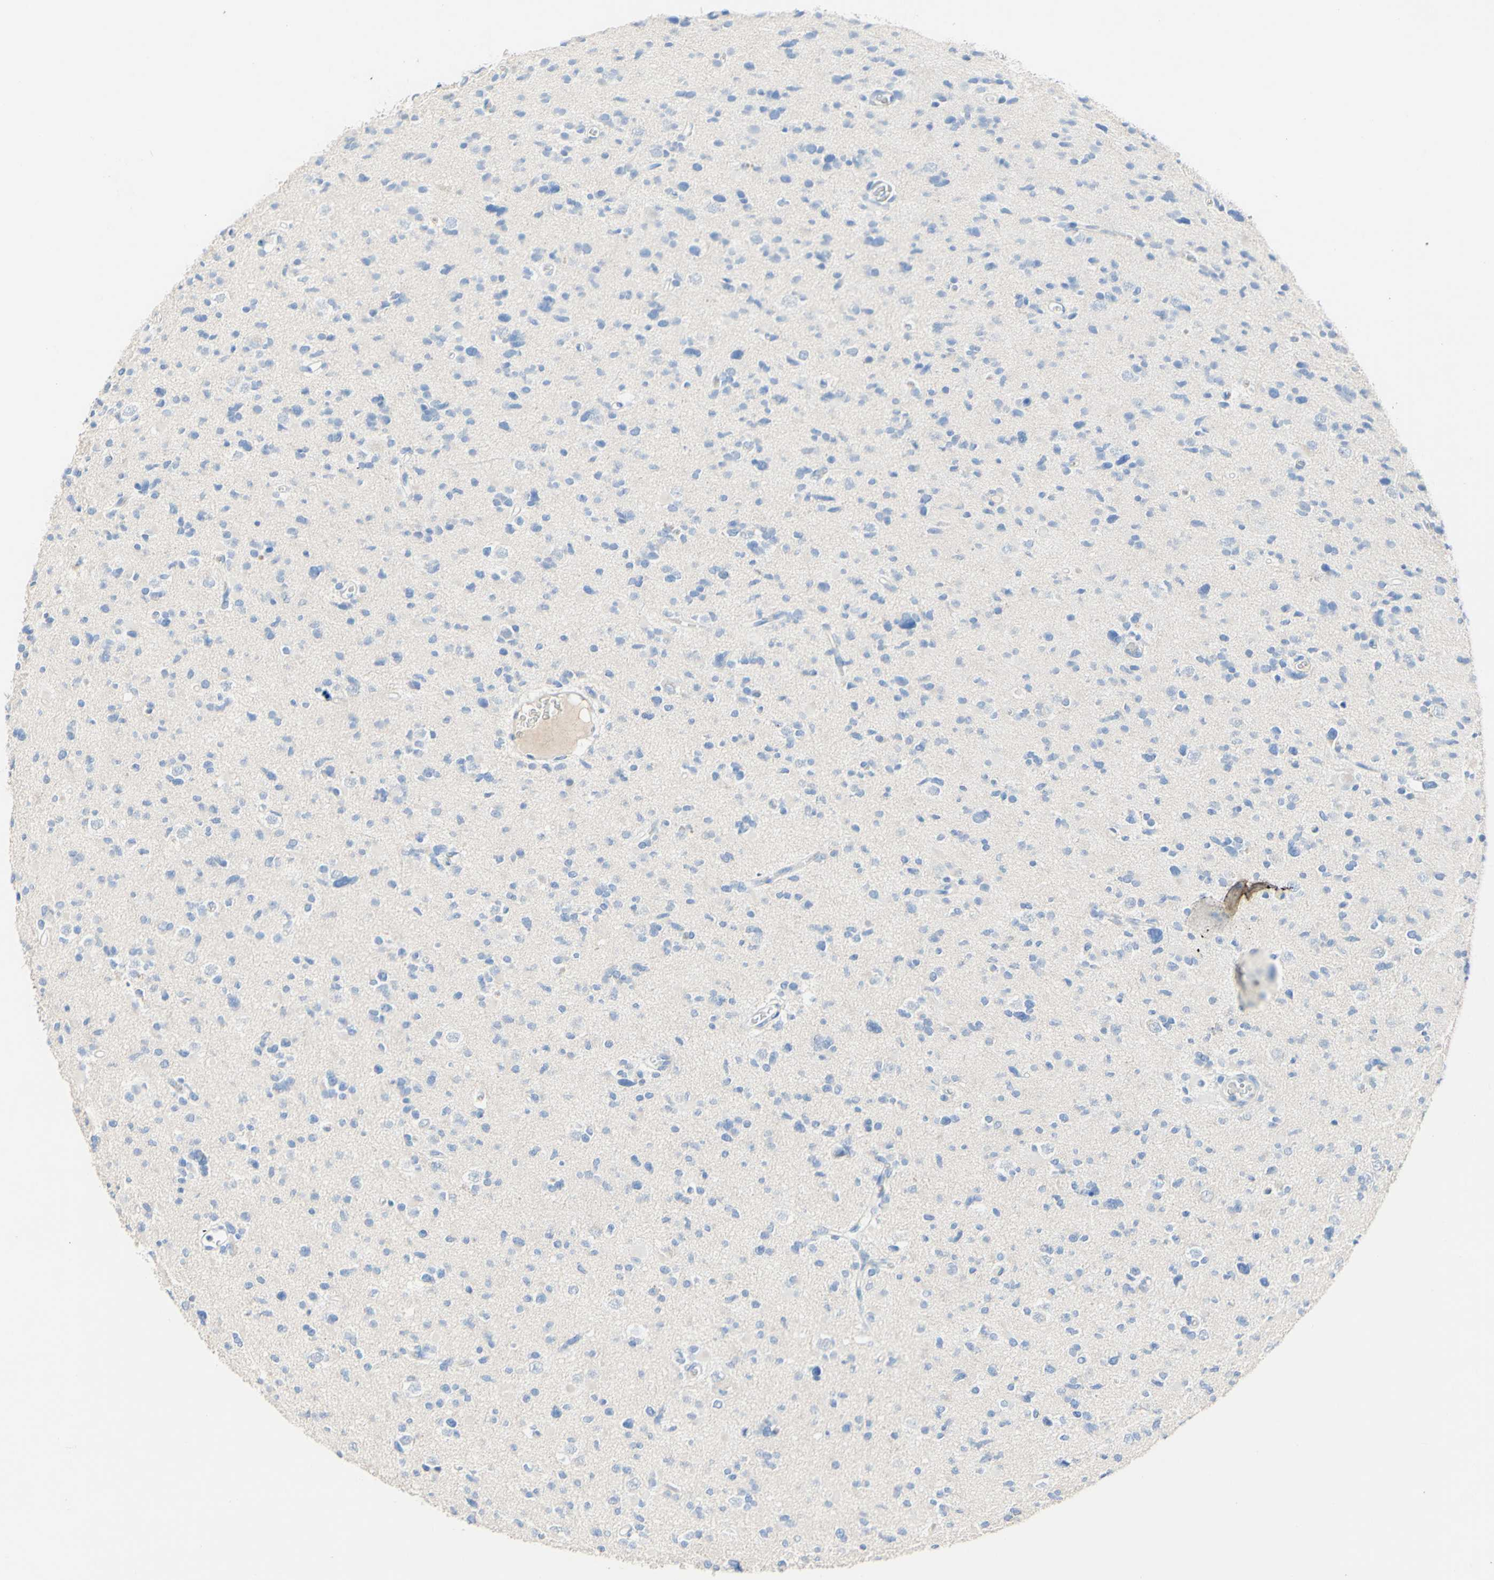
{"staining": {"intensity": "negative", "quantity": "none", "location": "none"}, "tissue": "glioma", "cell_type": "Tumor cells", "image_type": "cancer", "snomed": [{"axis": "morphology", "description": "Glioma, malignant, Low grade"}, {"axis": "topography", "description": "Brain"}], "caption": "DAB immunohistochemical staining of human malignant glioma (low-grade) exhibits no significant expression in tumor cells. (Immunohistochemistry, brightfield microscopy, high magnification).", "gene": "DSC2", "patient": {"sex": "female", "age": 22}}